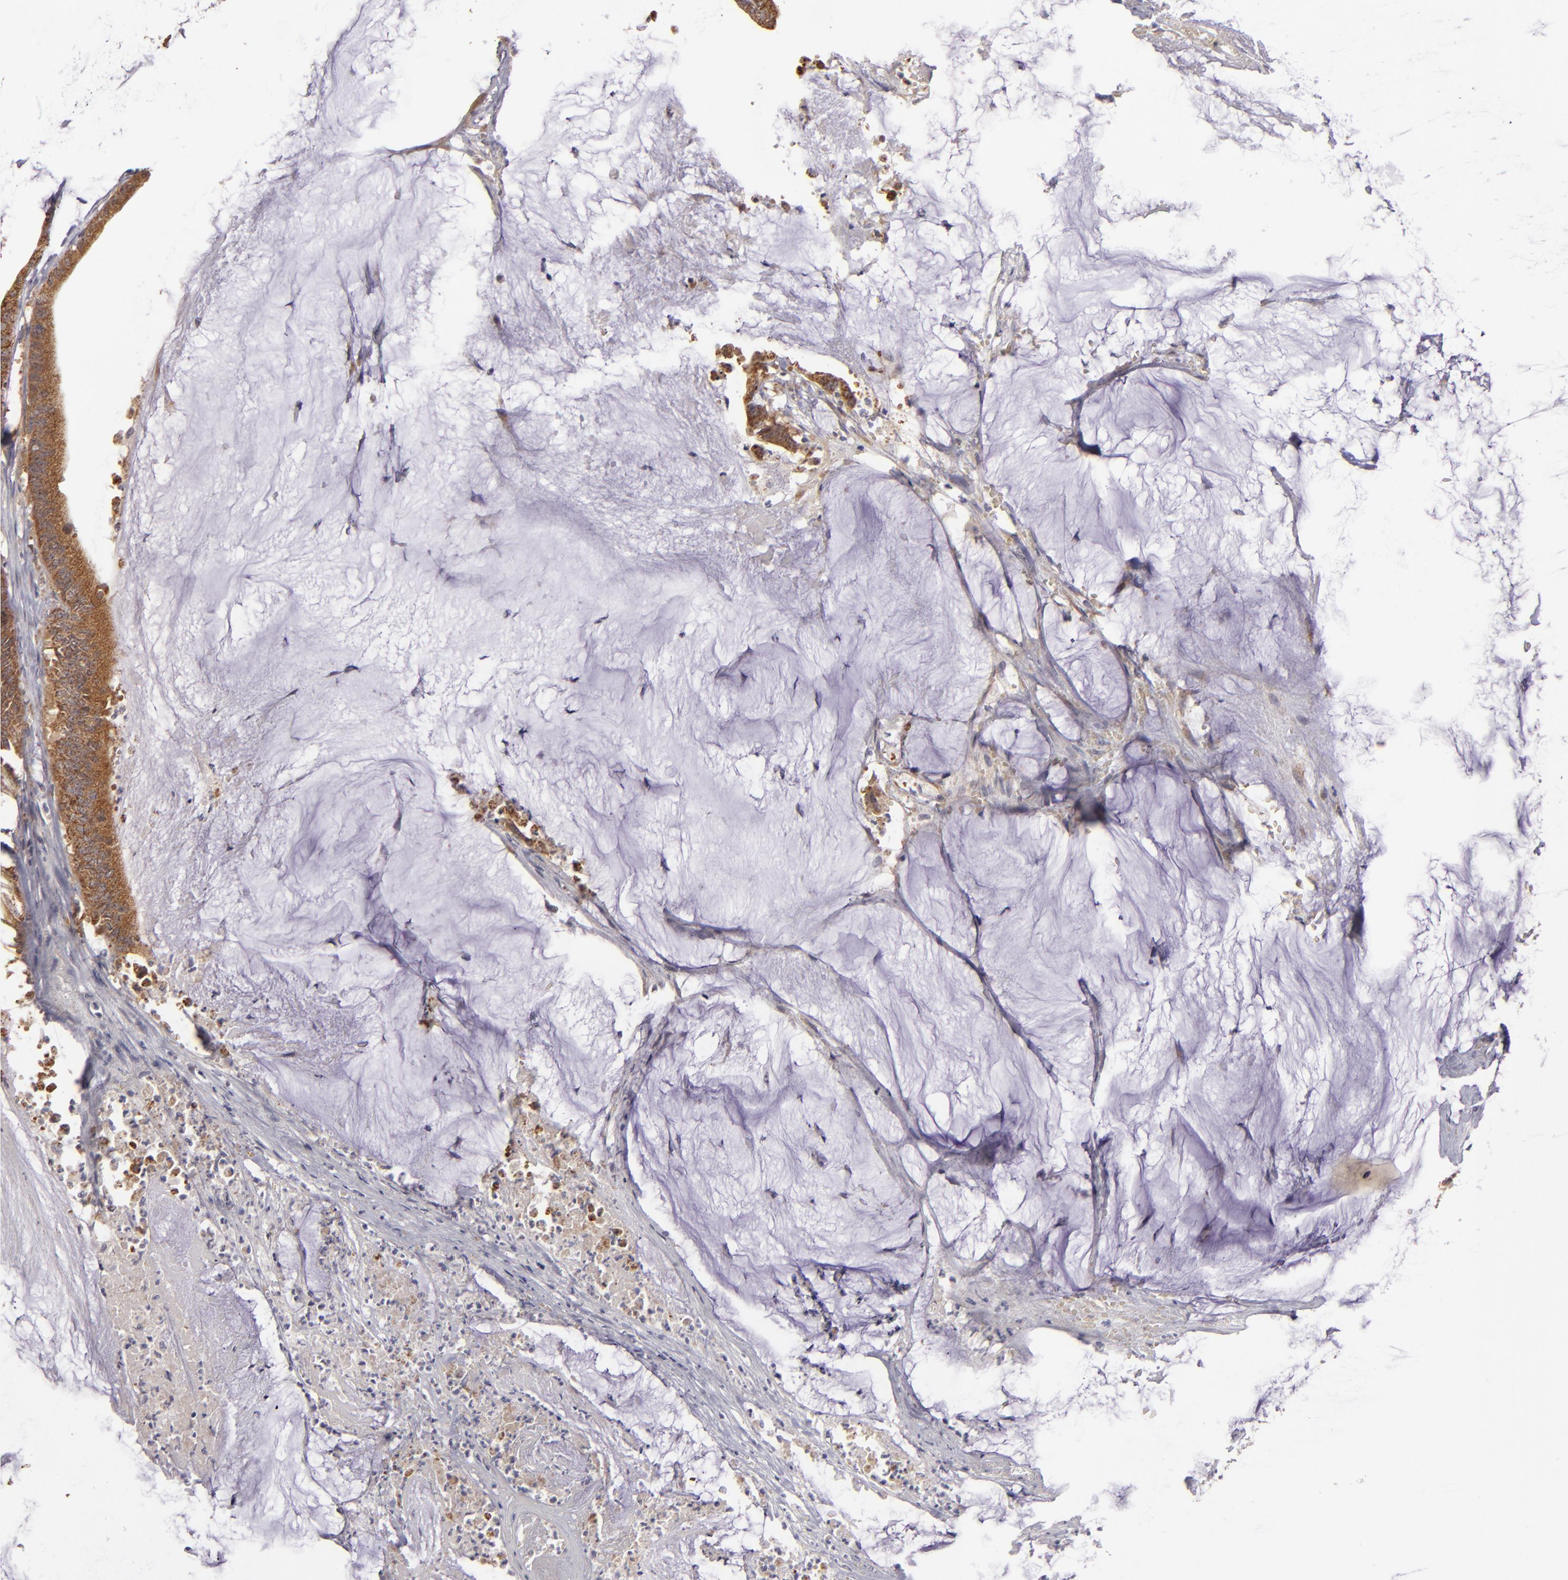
{"staining": {"intensity": "strong", "quantity": ">75%", "location": "cytoplasmic/membranous"}, "tissue": "colorectal cancer", "cell_type": "Tumor cells", "image_type": "cancer", "snomed": [{"axis": "morphology", "description": "Adenocarcinoma, NOS"}, {"axis": "topography", "description": "Rectum"}], "caption": "Colorectal cancer tissue displays strong cytoplasmic/membranous expression in about >75% of tumor cells, visualized by immunohistochemistry. (DAB (3,3'-diaminobenzidine) = brown stain, brightfield microscopy at high magnification).", "gene": "SH2D4A", "patient": {"sex": "female", "age": 66}}